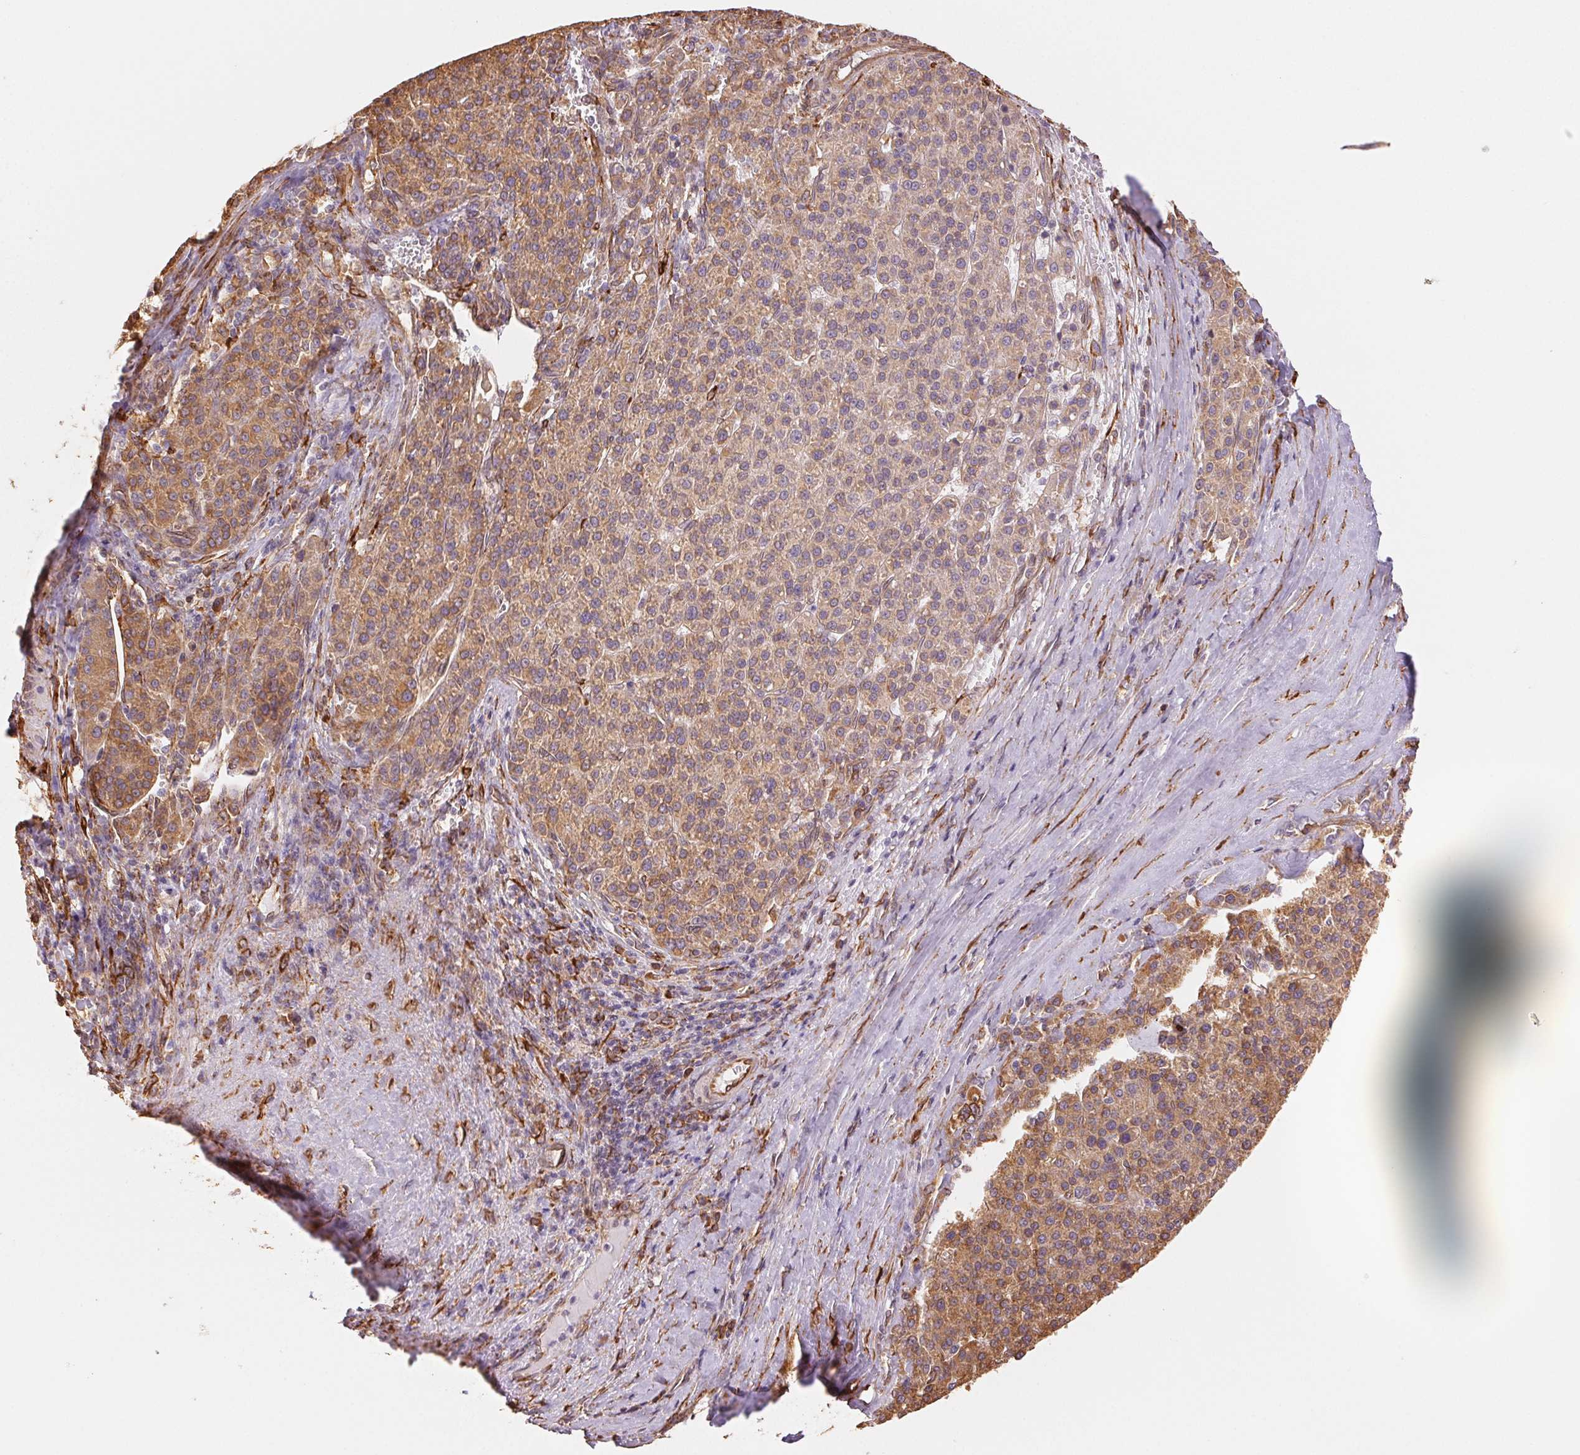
{"staining": {"intensity": "moderate", "quantity": ">75%", "location": "cytoplasmic/membranous"}, "tissue": "liver cancer", "cell_type": "Tumor cells", "image_type": "cancer", "snomed": [{"axis": "morphology", "description": "Carcinoma, Hepatocellular, NOS"}, {"axis": "topography", "description": "Liver"}], "caption": "Liver cancer stained for a protein (brown) exhibits moderate cytoplasmic/membranous positive positivity in about >75% of tumor cells.", "gene": "RCN3", "patient": {"sex": "female", "age": 58}}